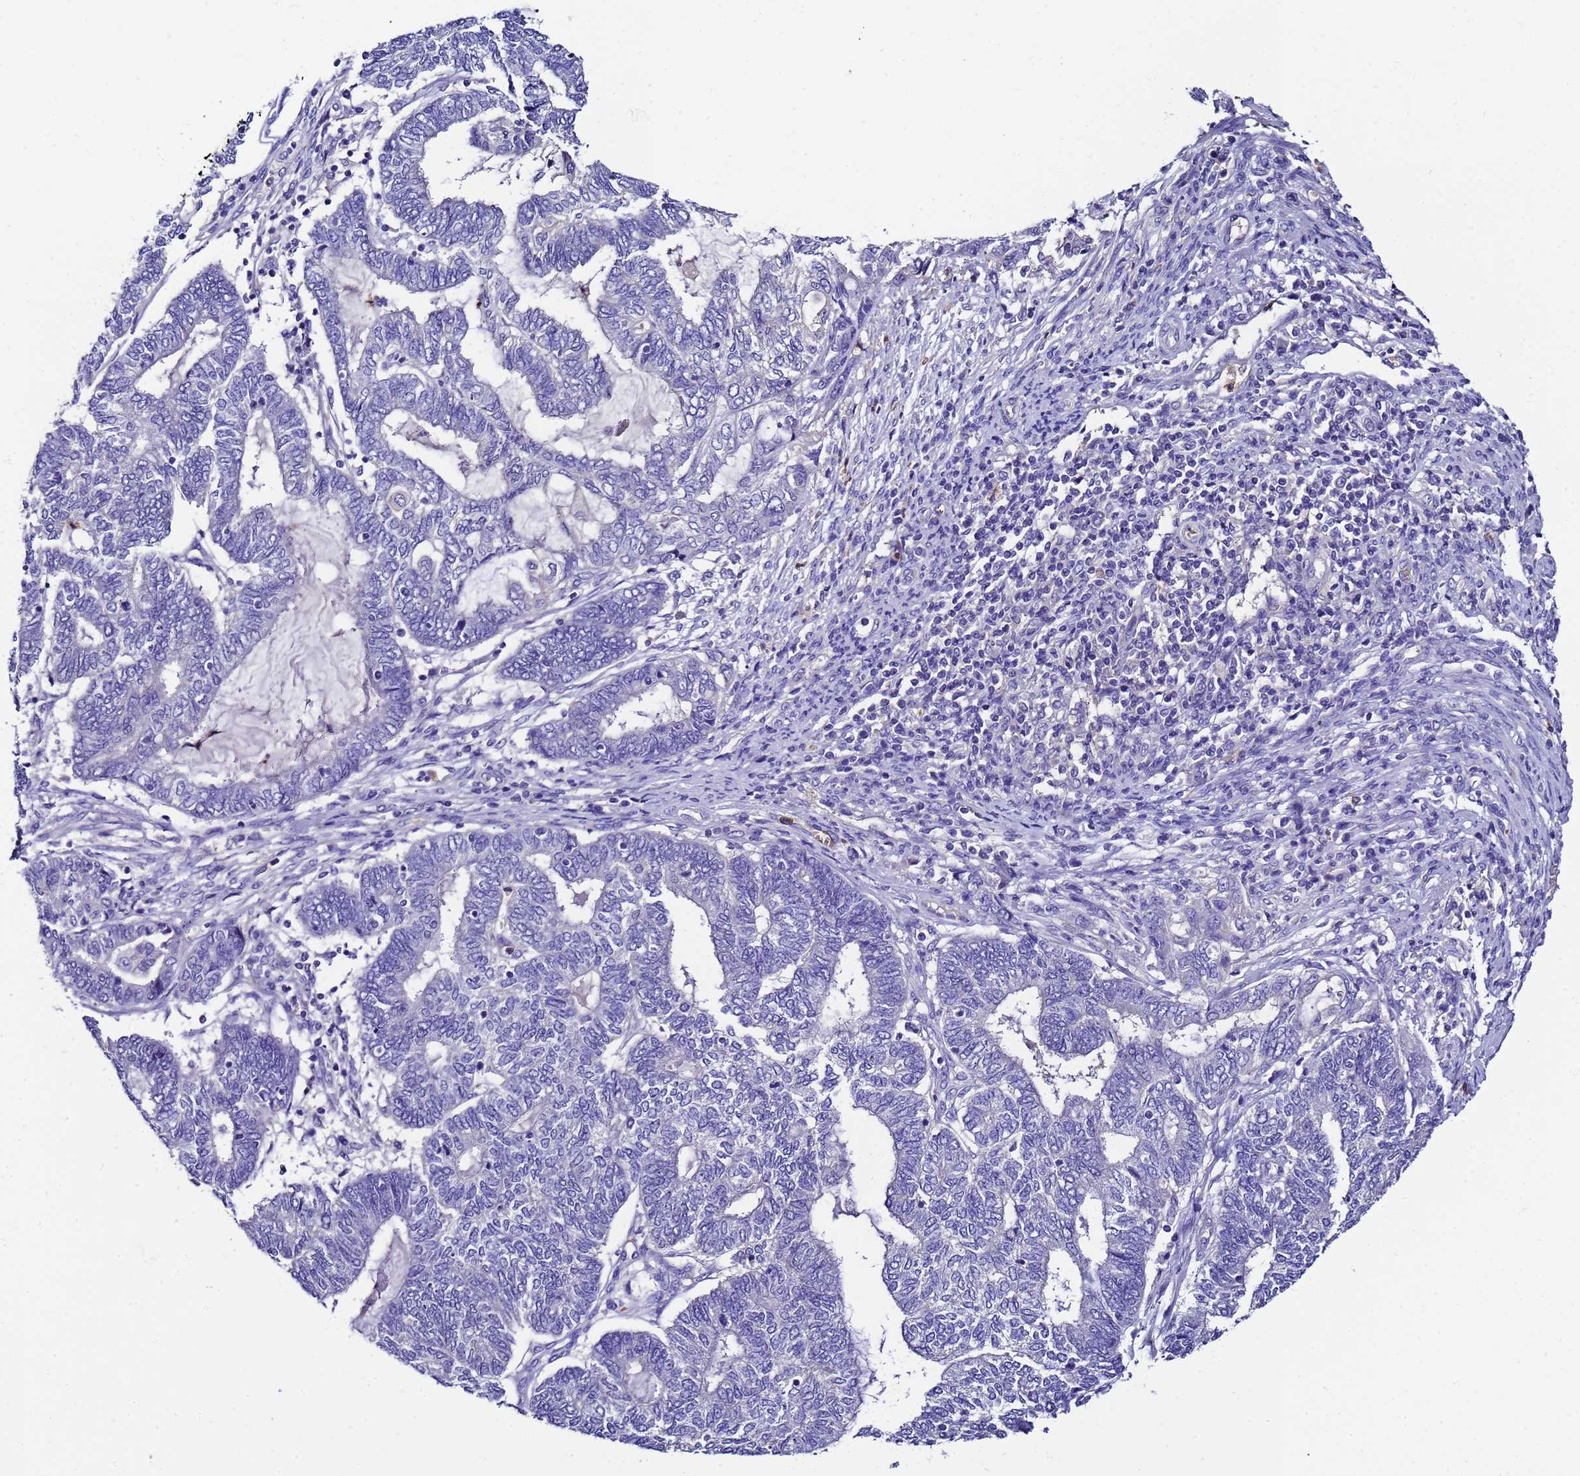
{"staining": {"intensity": "negative", "quantity": "none", "location": "none"}, "tissue": "endometrial cancer", "cell_type": "Tumor cells", "image_type": "cancer", "snomed": [{"axis": "morphology", "description": "Adenocarcinoma, NOS"}, {"axis": "topography", "description": "Uterus"}, {"axis": "topography", "description": "Endometrium"}], "caption": "Micrograph shows no significant protein staining in tumor cells of adenocarcinoma (endometrial).", "gene": "UGT2A1", "patient": {"sex": "female", "age": 70}}